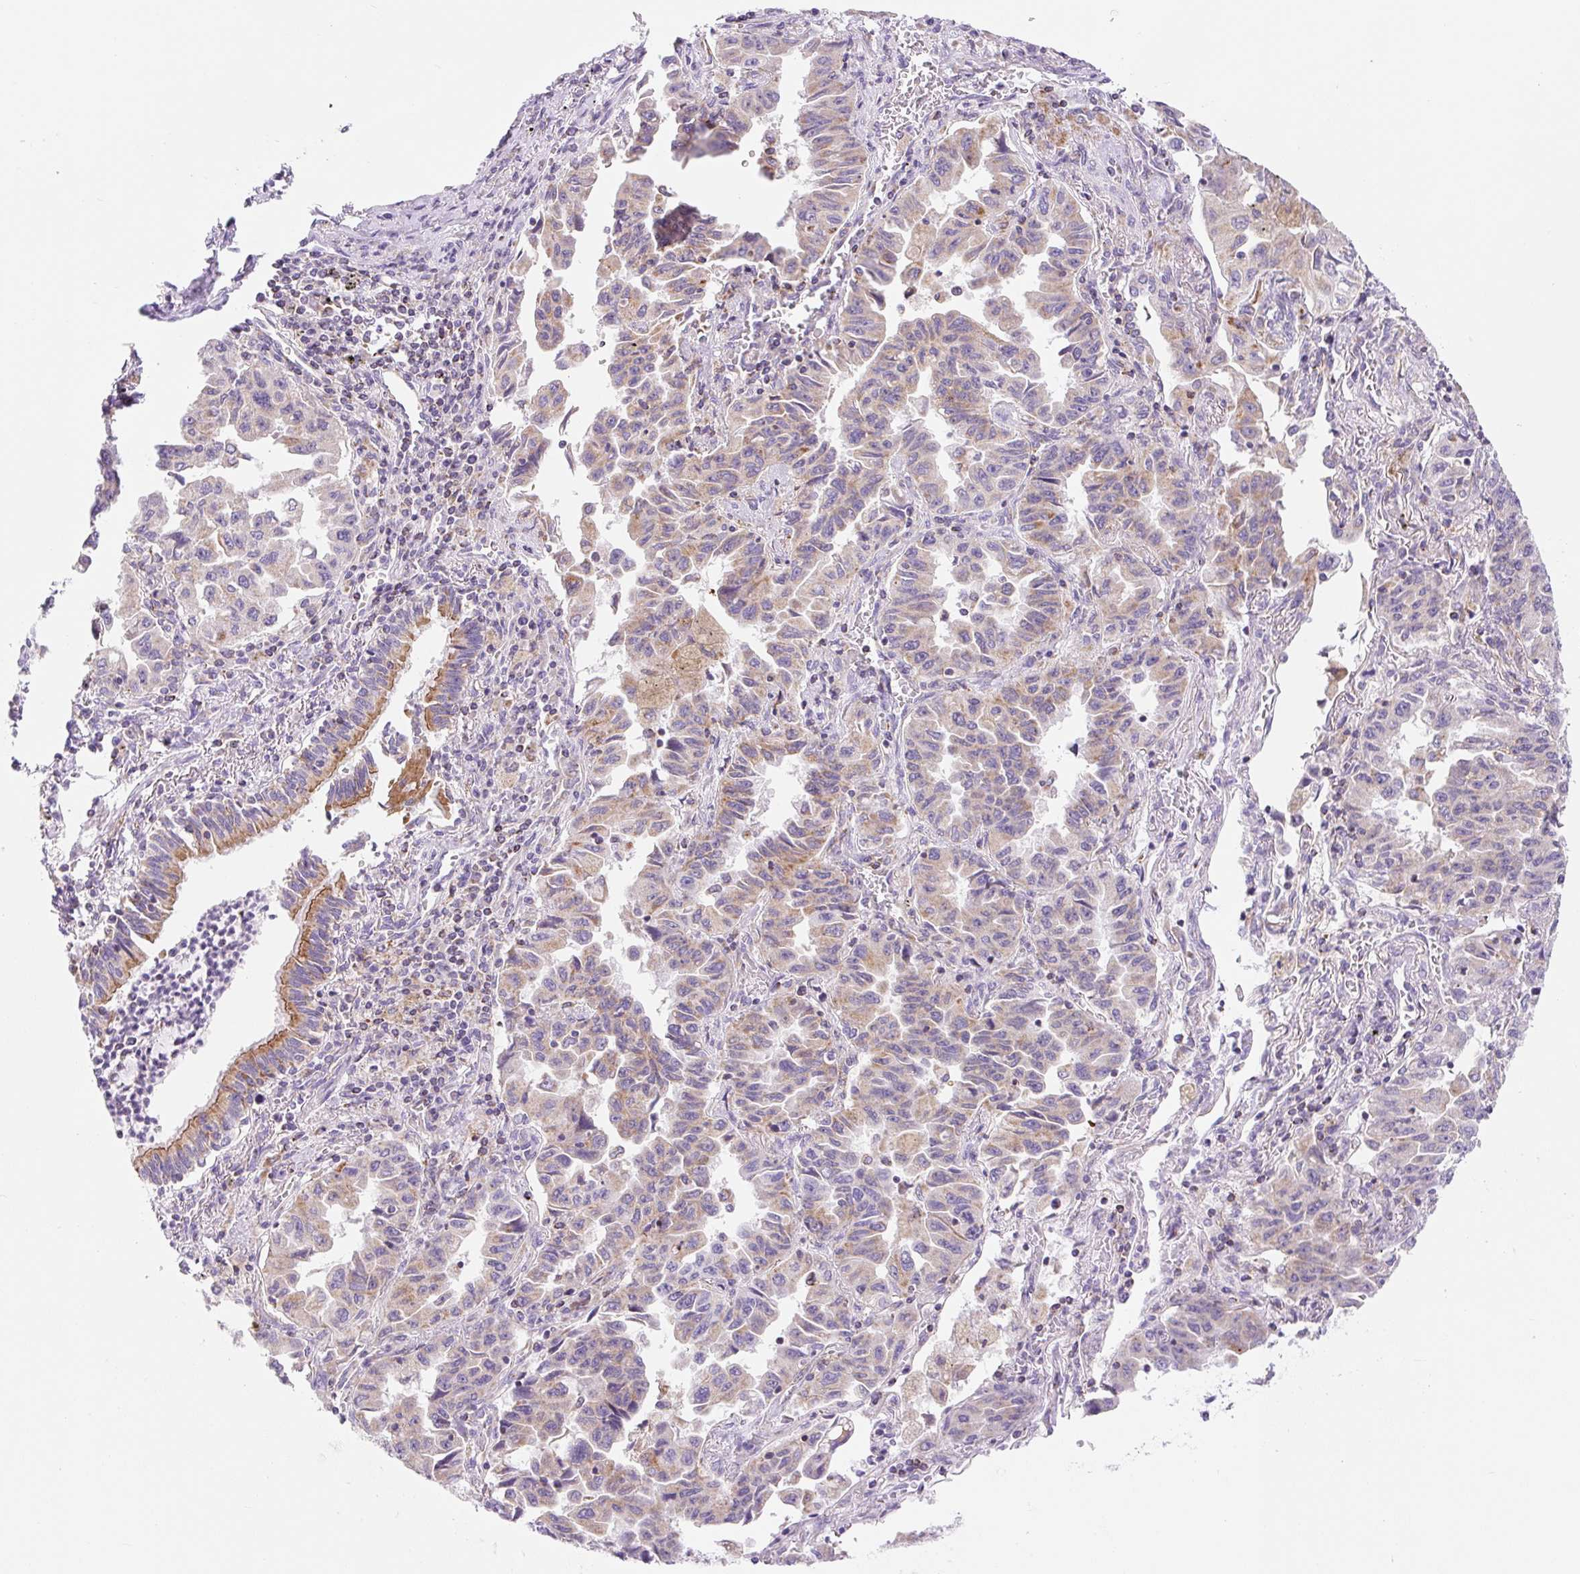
{"staining": {"intensity": "moderate", "quantity": "25%-75%", "location": "cytoplasmic/membranous"}, "tissue": "lung cancer", "cell_type": "Tumor cells", "image_type": "cancer", "snomed": [{"axis": "morphology", "description": "Adenocarcinoma, NOS"}, {"axis": "topography", "description": "Lung"}], "caption": "Immunohistochemical staining of adenocarcinoma (lung) reveals medium levels of moderate cytoplasmic/membranous protein positivity in about 25%-75% of tumor cells.", "gene": "FOCAD", "patient": {"sex": "female", "age": 51}}